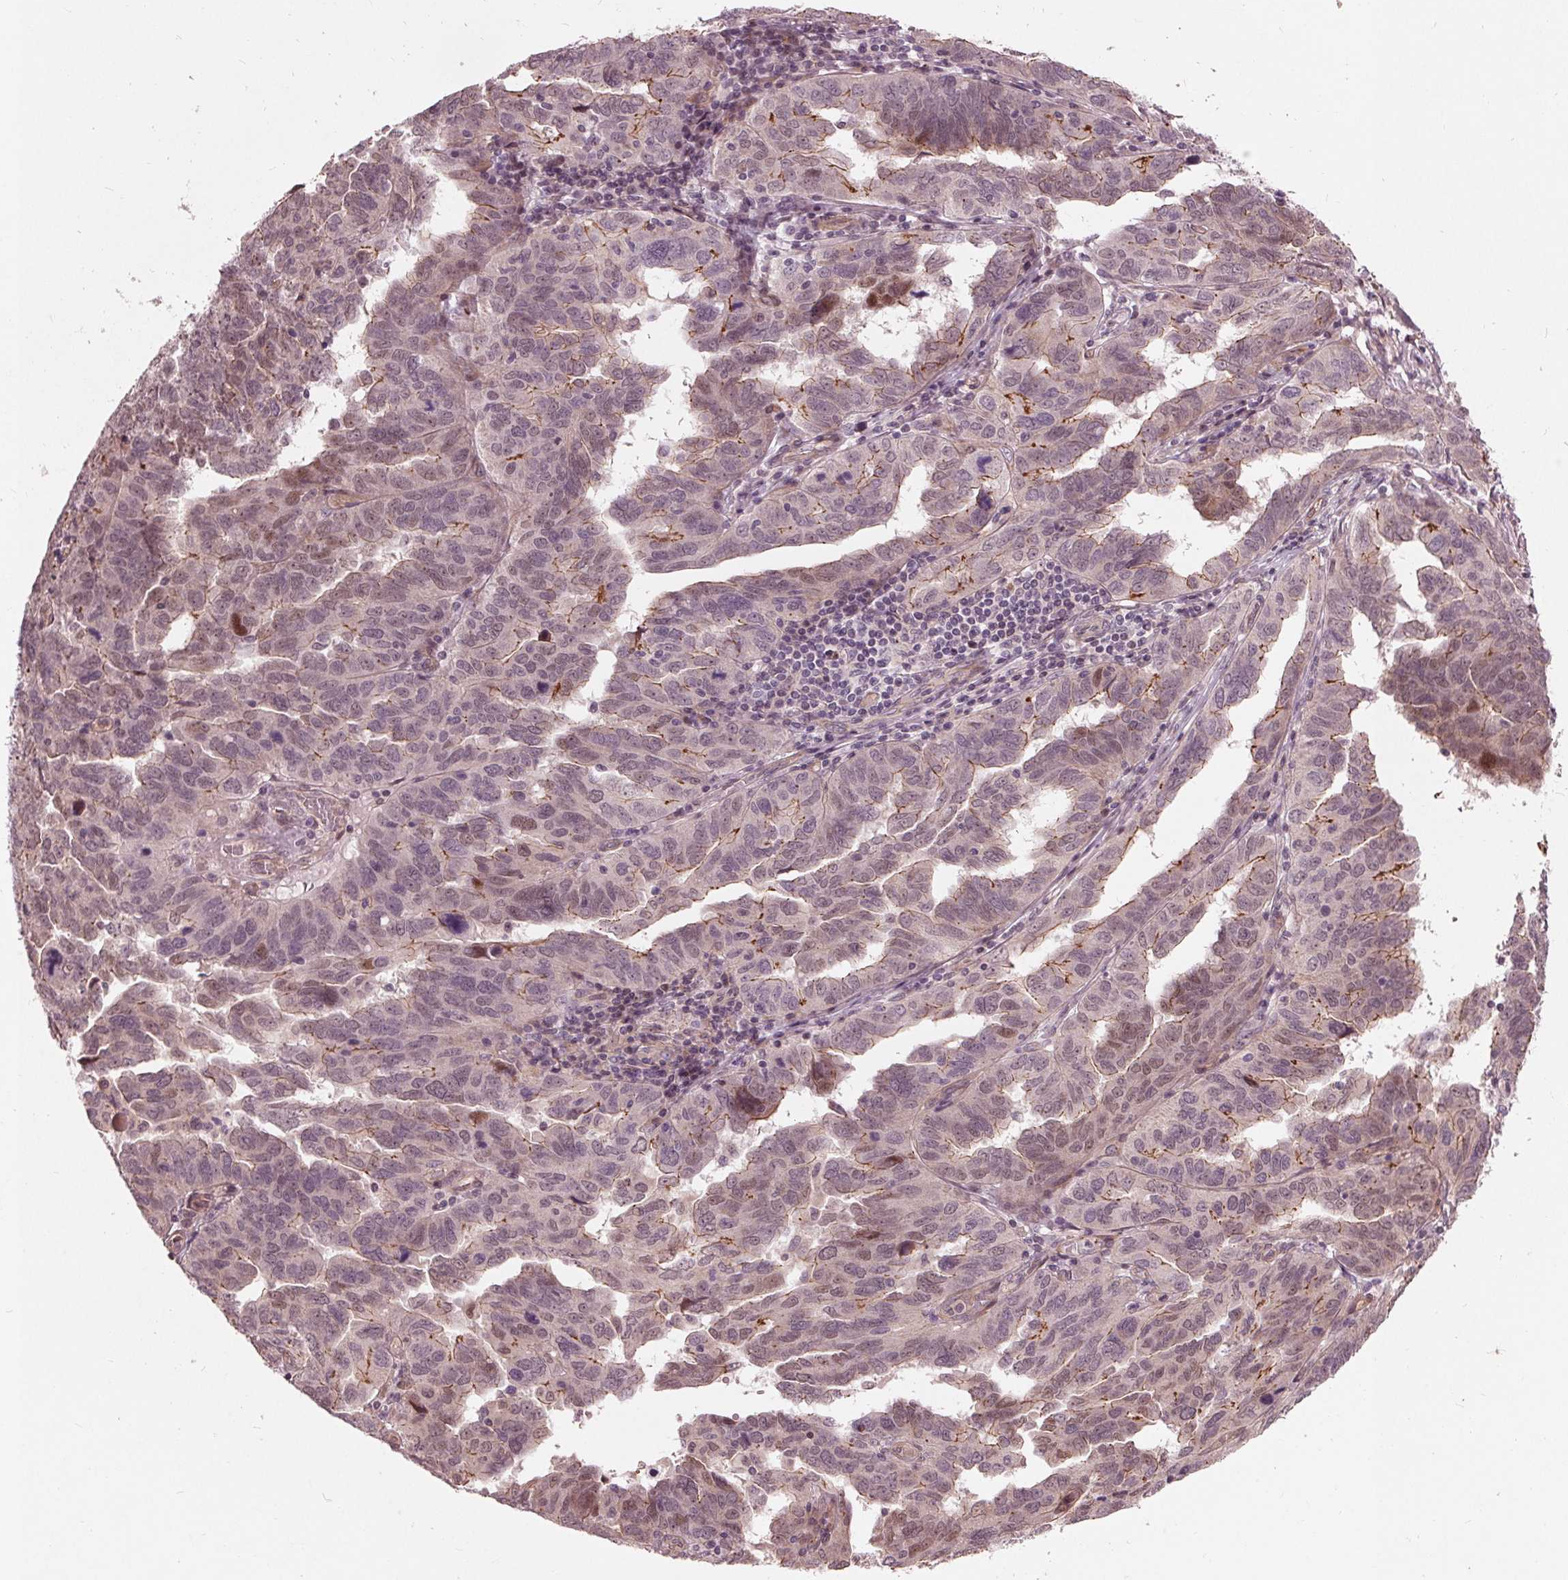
{"staining": {"intensity": "moderate", "quantity": "<25%", "location": "cytoplasmic/membranous"}, "tissue": "ovarian cancer", "cell_type": "Tumor cells", "image_type": "cancer", "snomed": [{"axis": "morphology", "description": "Cystadenocarcinoma, serous, NOS"}, {"axis": "topography", "description": "Ovary"}], "caption": "Protein staining of ovarian cancer (serous cystadenocarcinoma) tissue demonstrates moderate cytoplasmic/membranous expression in approximately <25% of tumor cells.", "gene": "TXNIP", "patient": {"sex": "female", "age": 64}}